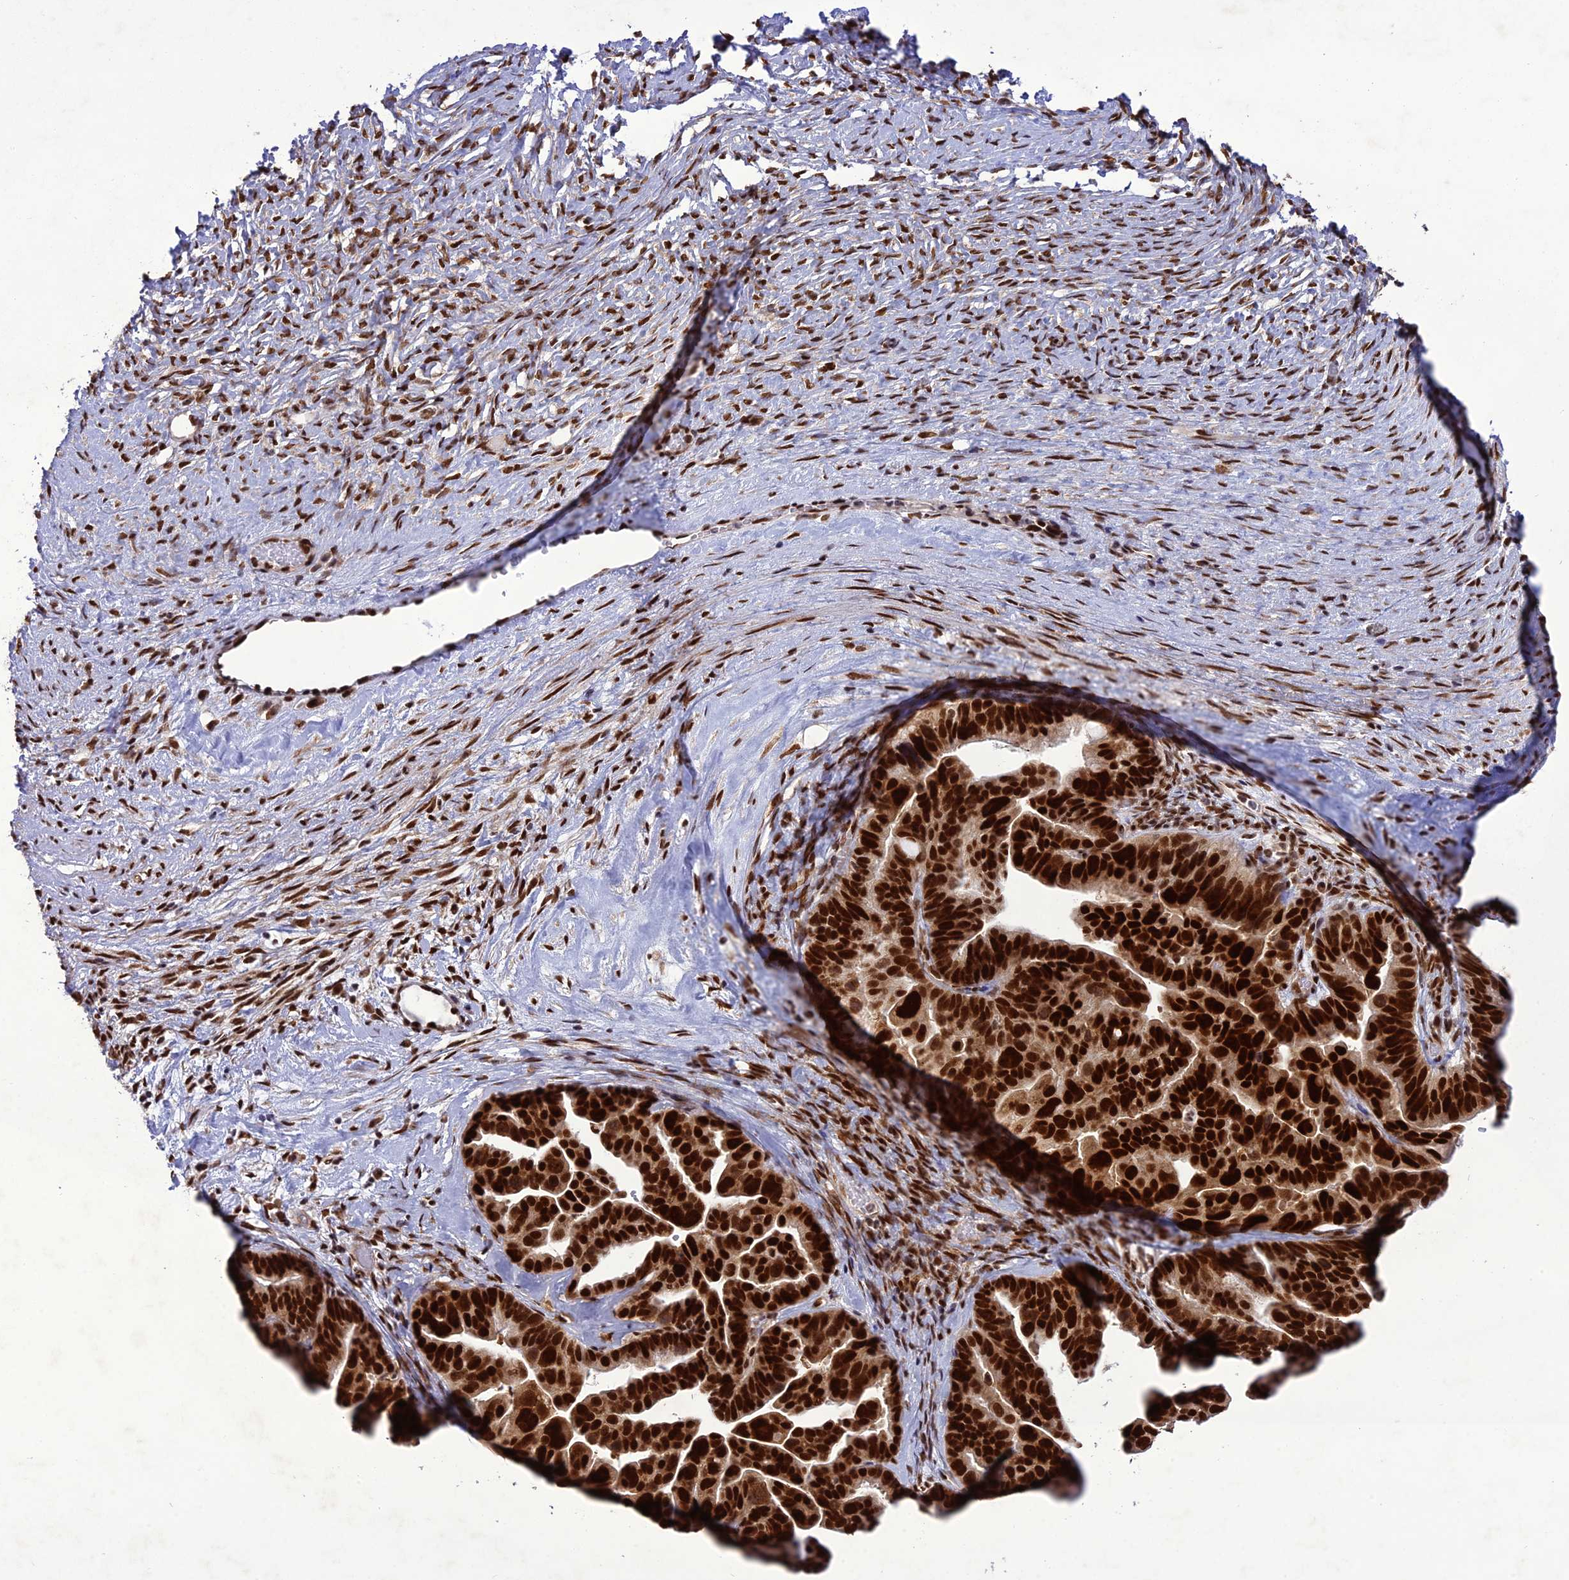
{"staining": {"intensity": "strong", "quantity": ">75%", "location": "nuclear"}, "tissue": "ovarian cancer", "cell_type": "Tumor cells", "image_type": "cancer", "snomed": [{"axis": "morphology", "description": "Cystadenocarcinoma, serous, NOS"}, {"axis": "topography", "description": "Ovary"}], "caption": "An immunohistochemistry micrograph of tumor tissue is shown. Protein staining in brown highlights strong nuclear positivity in serous cystadenocarcinoma (ovarian) within tumor cells.", "gene": "DDX1", "patient": {"sex": "female", "age": 56}}